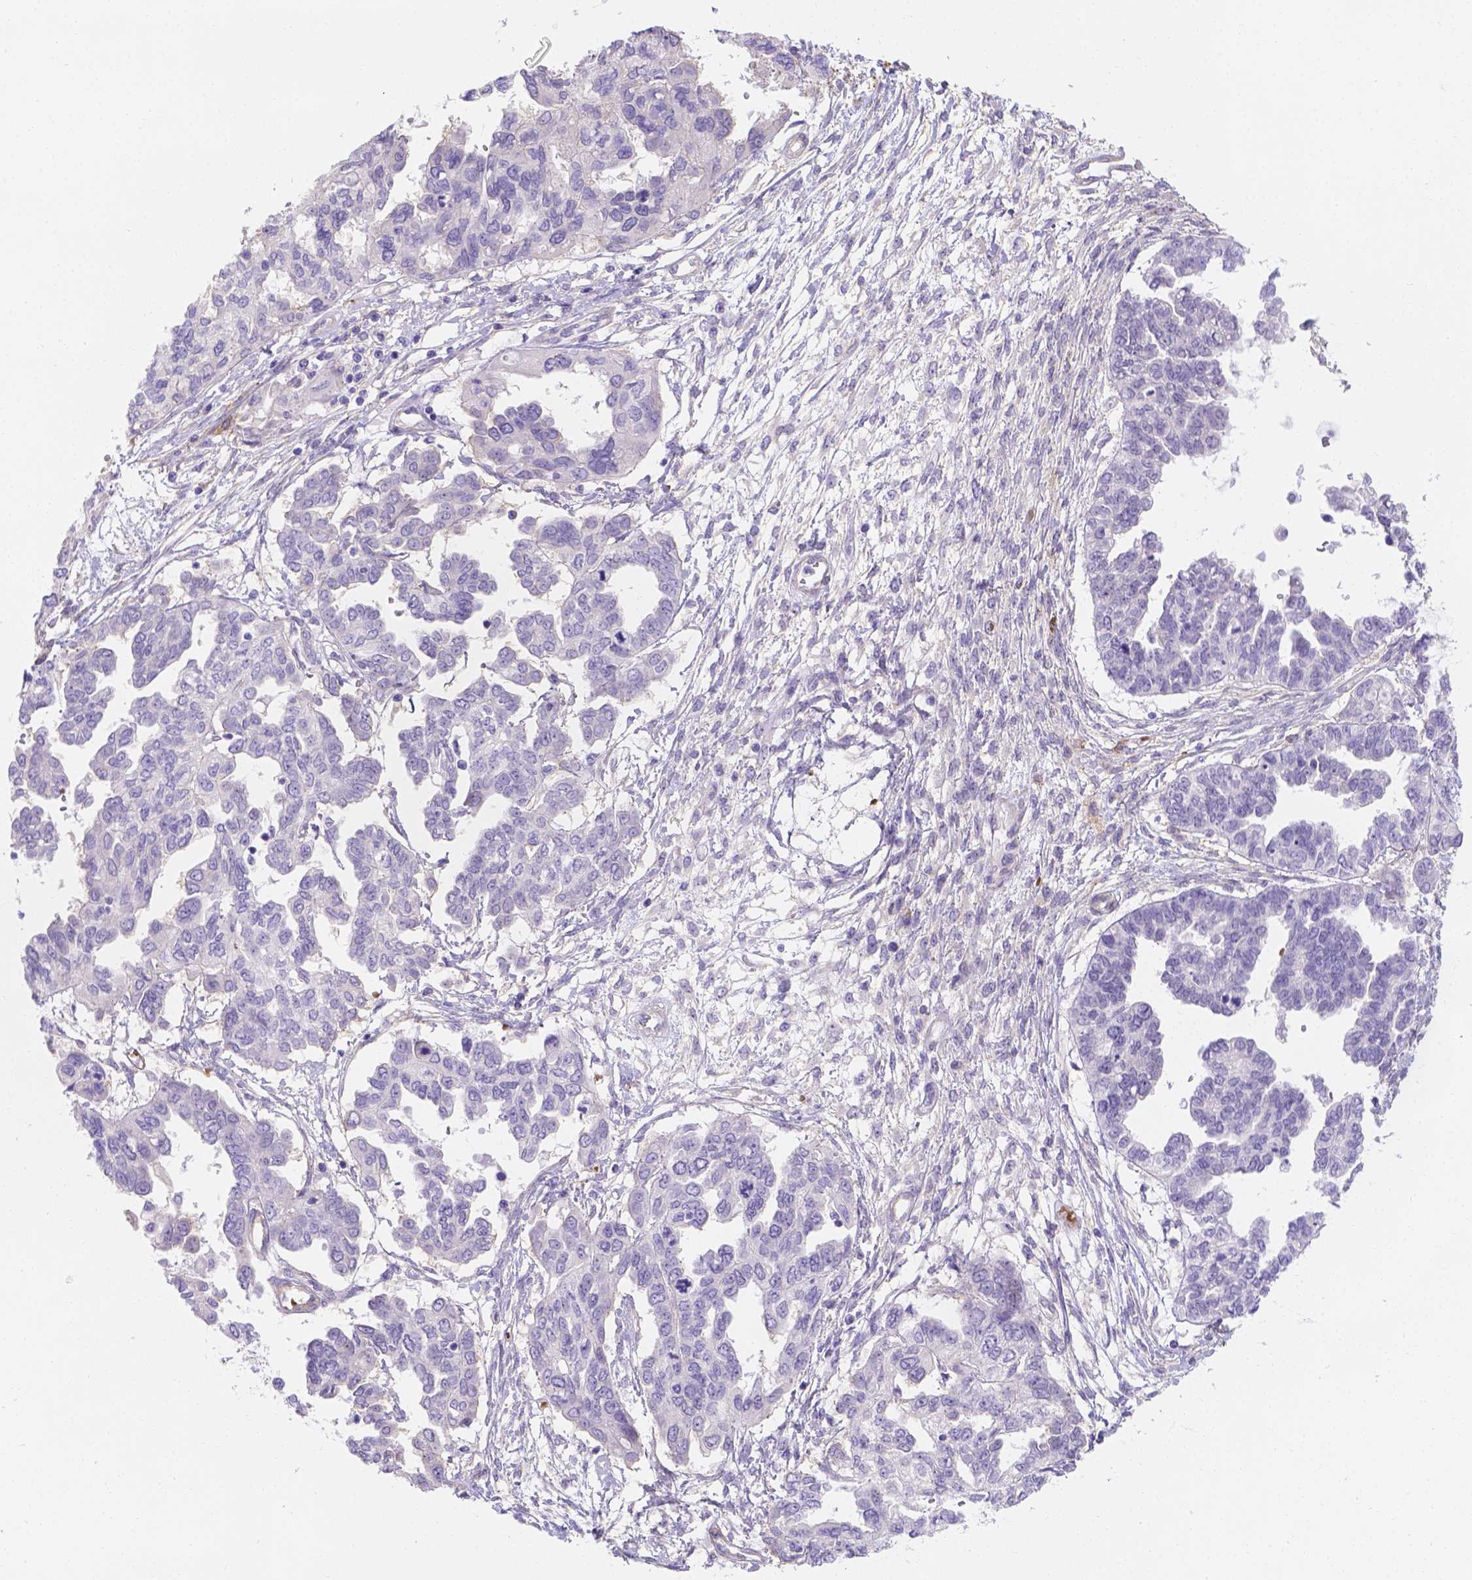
{"staining": {"intensity": "negative", "quantity": "none", "location": "none"}, "tissue": "ovarian cancer", "cell_type": "Tumor cells", "image_type": "cancer", "snomed": [{"axis": "morphology", "description": "Cystadenocarcinoma, serous, NOS"}, {"axis": "topography", "description": "Ovary"}], "caption": "Serous cystadenocarcinoma (ovarian) was stained to show a protein in brown. There is no significant positivity in tumor cells. (Brightfield microscopy of DAB (3,3'-diaminobenzidine) immunohistochemistry at high magnification).", "gene": "SLC40A1", "patient": {"sex": "female", "age": 53}}